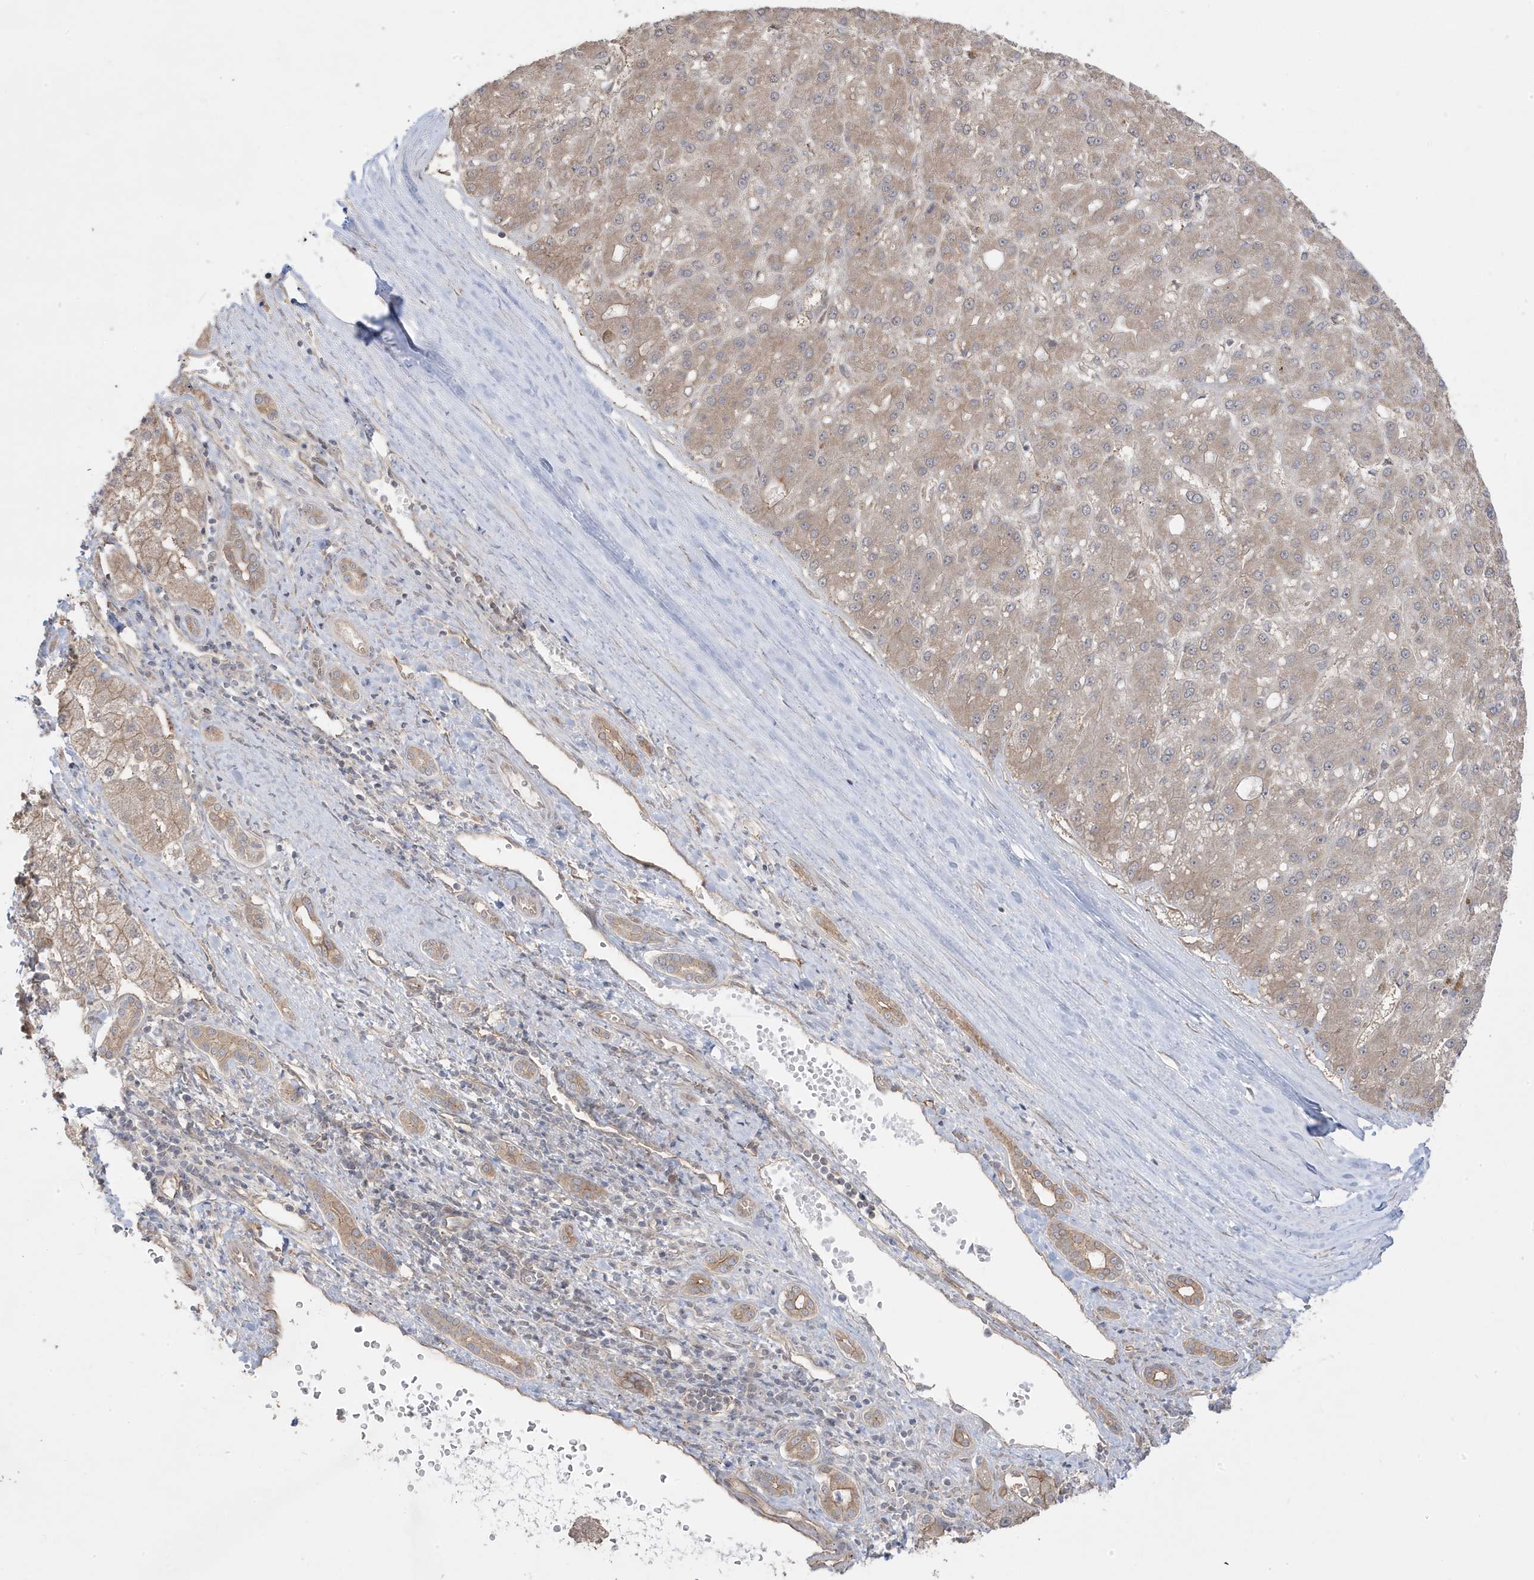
{"staining": {"intensity": "weak", "quantity": ">75%", "location": "cytoplasmic/membranous"}, "tissue": "liver cancer", "cell_type": "Tumor cells", "image_type": "cancer", "snomed": [{"axis": "morphology", "description": "Carcinoma, Hepatocellular, NOS"}, {"axis": "topography", "description": "Liver"}], "caption": "Brown immunohistochemical staining in liver cancer (hepatocellular carcinoma) exhibits weak cytoplasmic/membranous staining in approximately >75% of tumor cells.", "gene": "DNAJC12", "patient": {"sex": "male", "age": 67}}